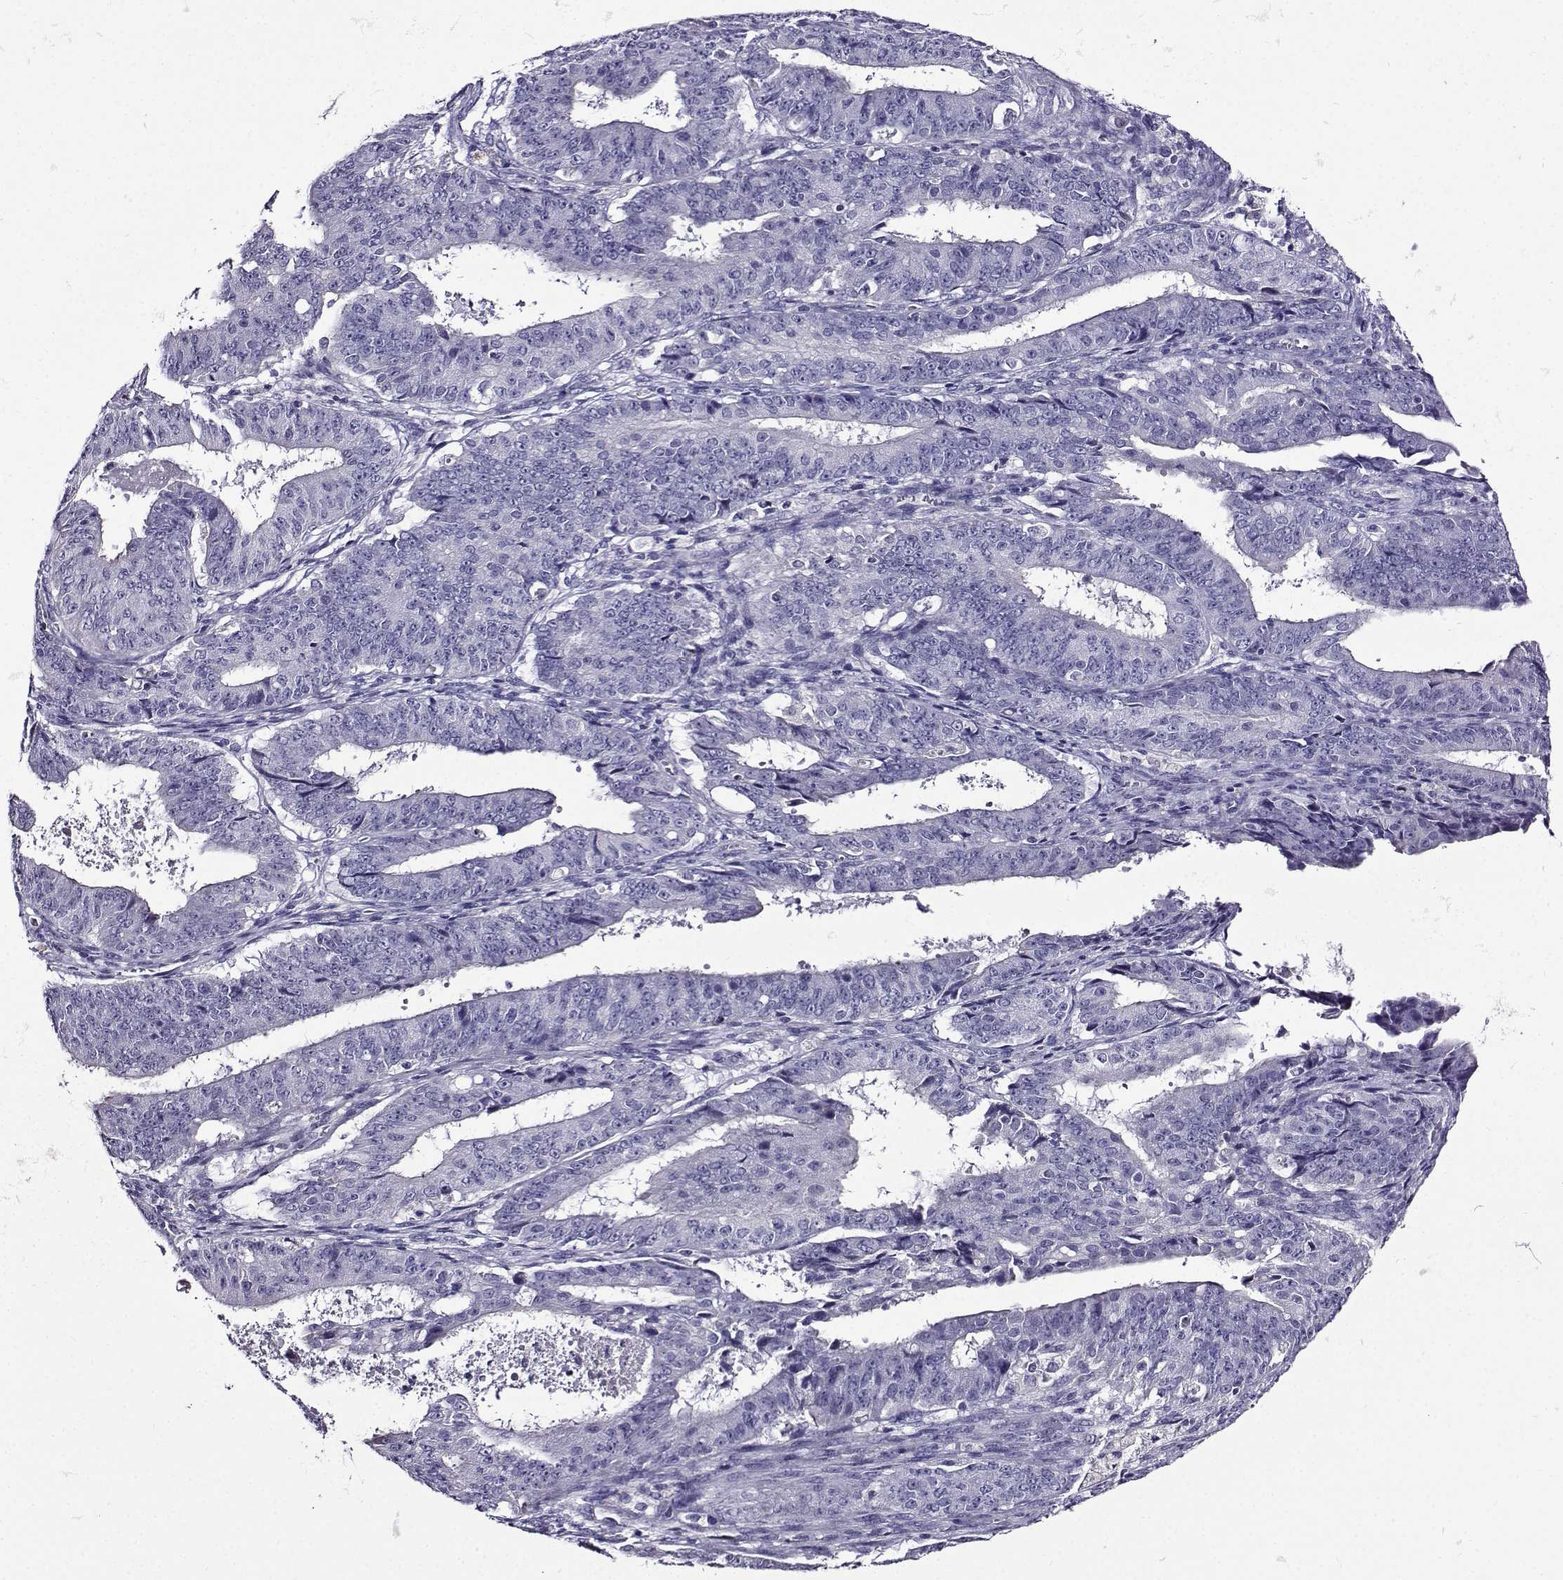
{"staining": {"intensity": "negative", "quantity": "none", "location": "none"}, "tissue": "ovarian cancer", "cell_type": "Tumor cells", "image_type": "cancer", "snomed": [{"axis": "morphology", "description": "Carcinoma, endometroid"}, {"axis": "topography", "description": "Ovary"}], "caption": "Immunohistochemistry (IHC) of ovarian endometroid carcinoma reveals no expression in tumor cells. (Immunohistochemistry, brightfield microscopy, high magnification).", "gene": "TMEM266", "patient": {"sex": "female", "age": 42}}